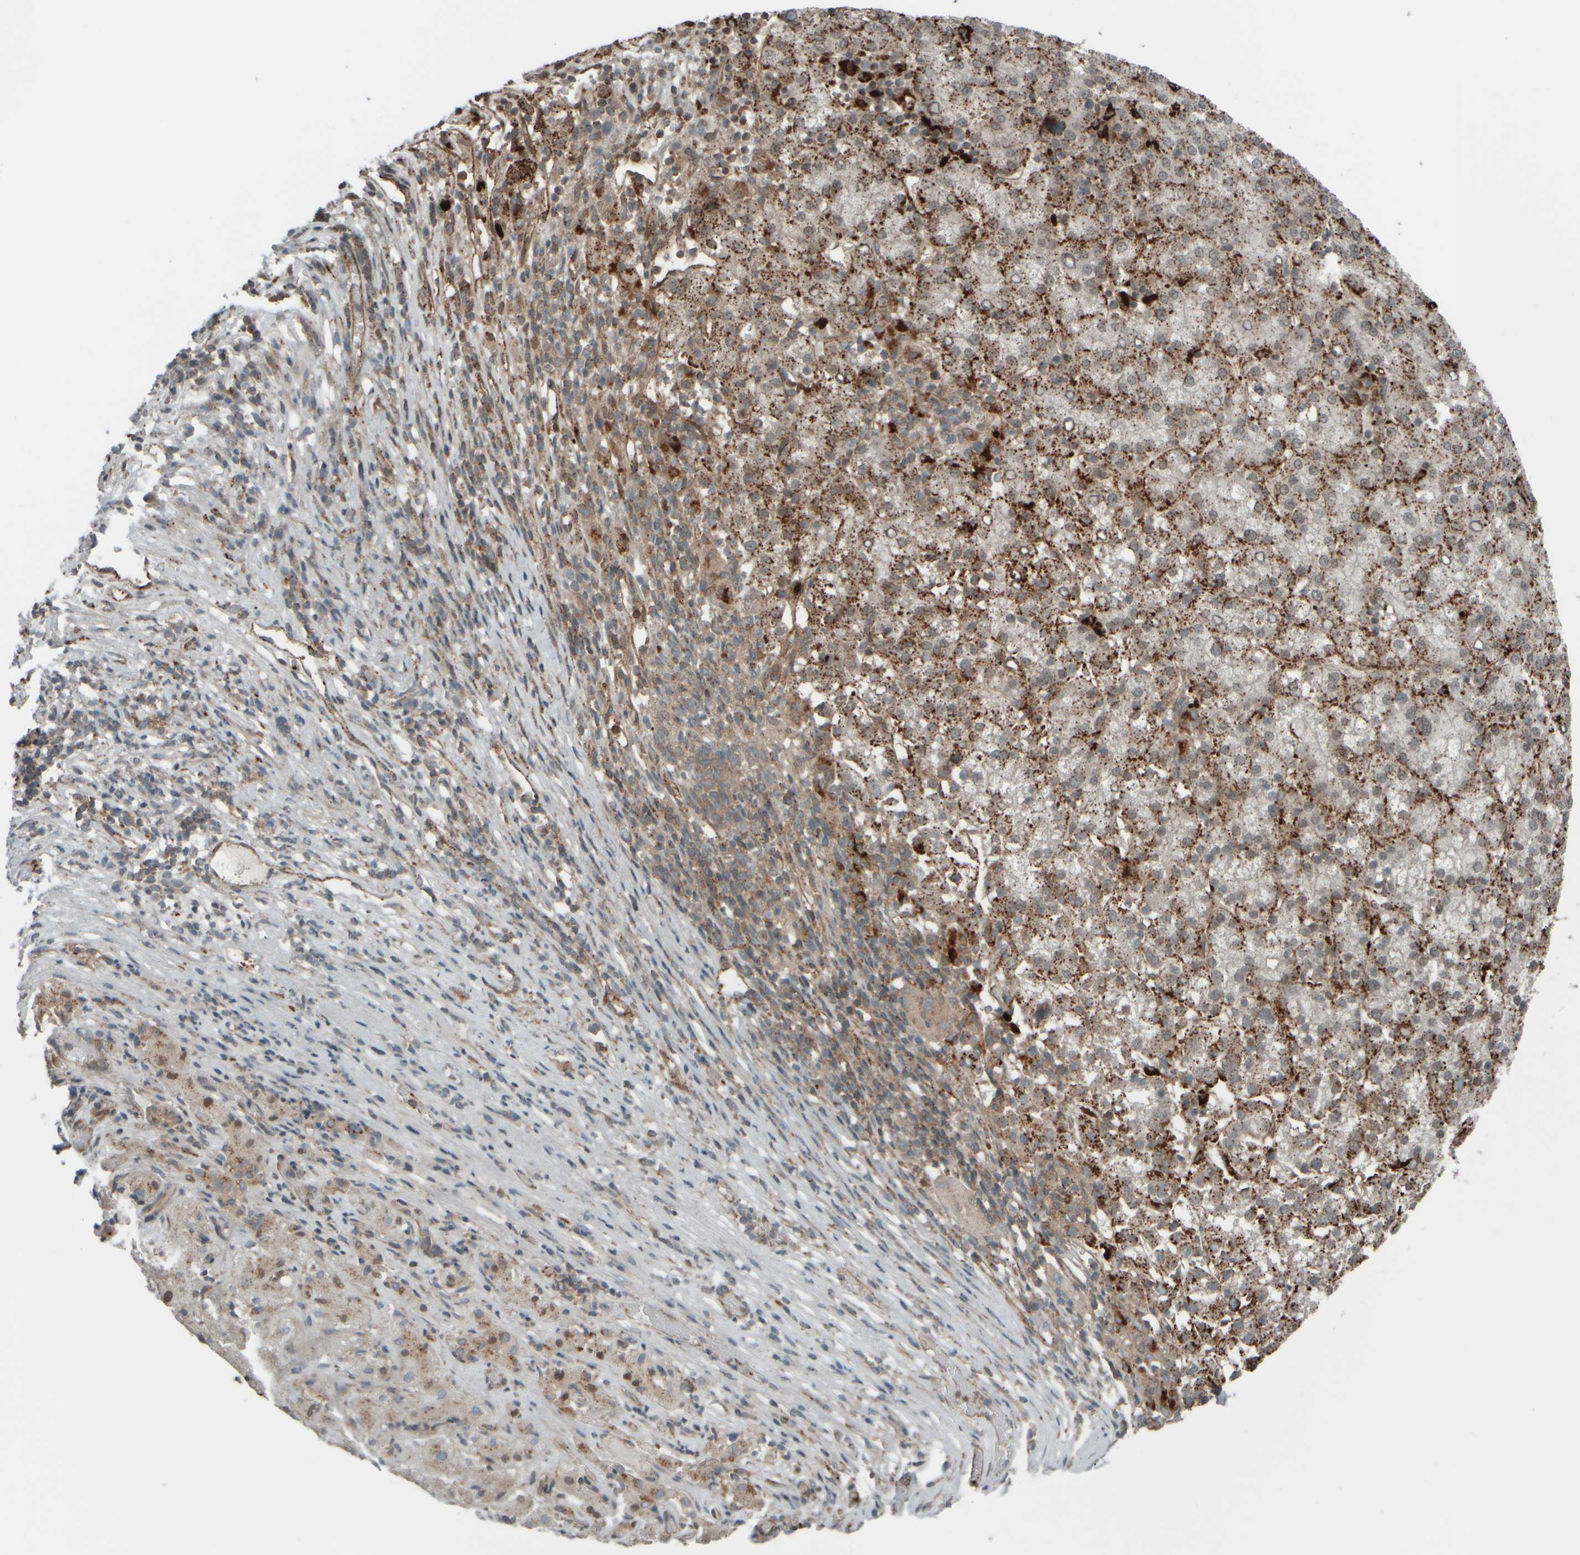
{"staining": {"intensity": "moderate", "quantity": ">75%", "location": "cytoplasmic/membranous"}, "tissue": "liver cancer", "cell_type": "Tumor cells", "image_type": "cancer", "snomed": [{"axis": "morphology", "description": "Carcinoma, Hepatocellular, NOS"}, {"axis": "topography", "description": "Liver"}], "caption": "This image demonstrates IHC staining of human liver hepatocellular carcinoma, with medium moderate cytoplasmic/membranous staining in approximately >75% of tumor cells.", "gene": "GIGYF1", "patient": {"sex": "female", "age": 58}}